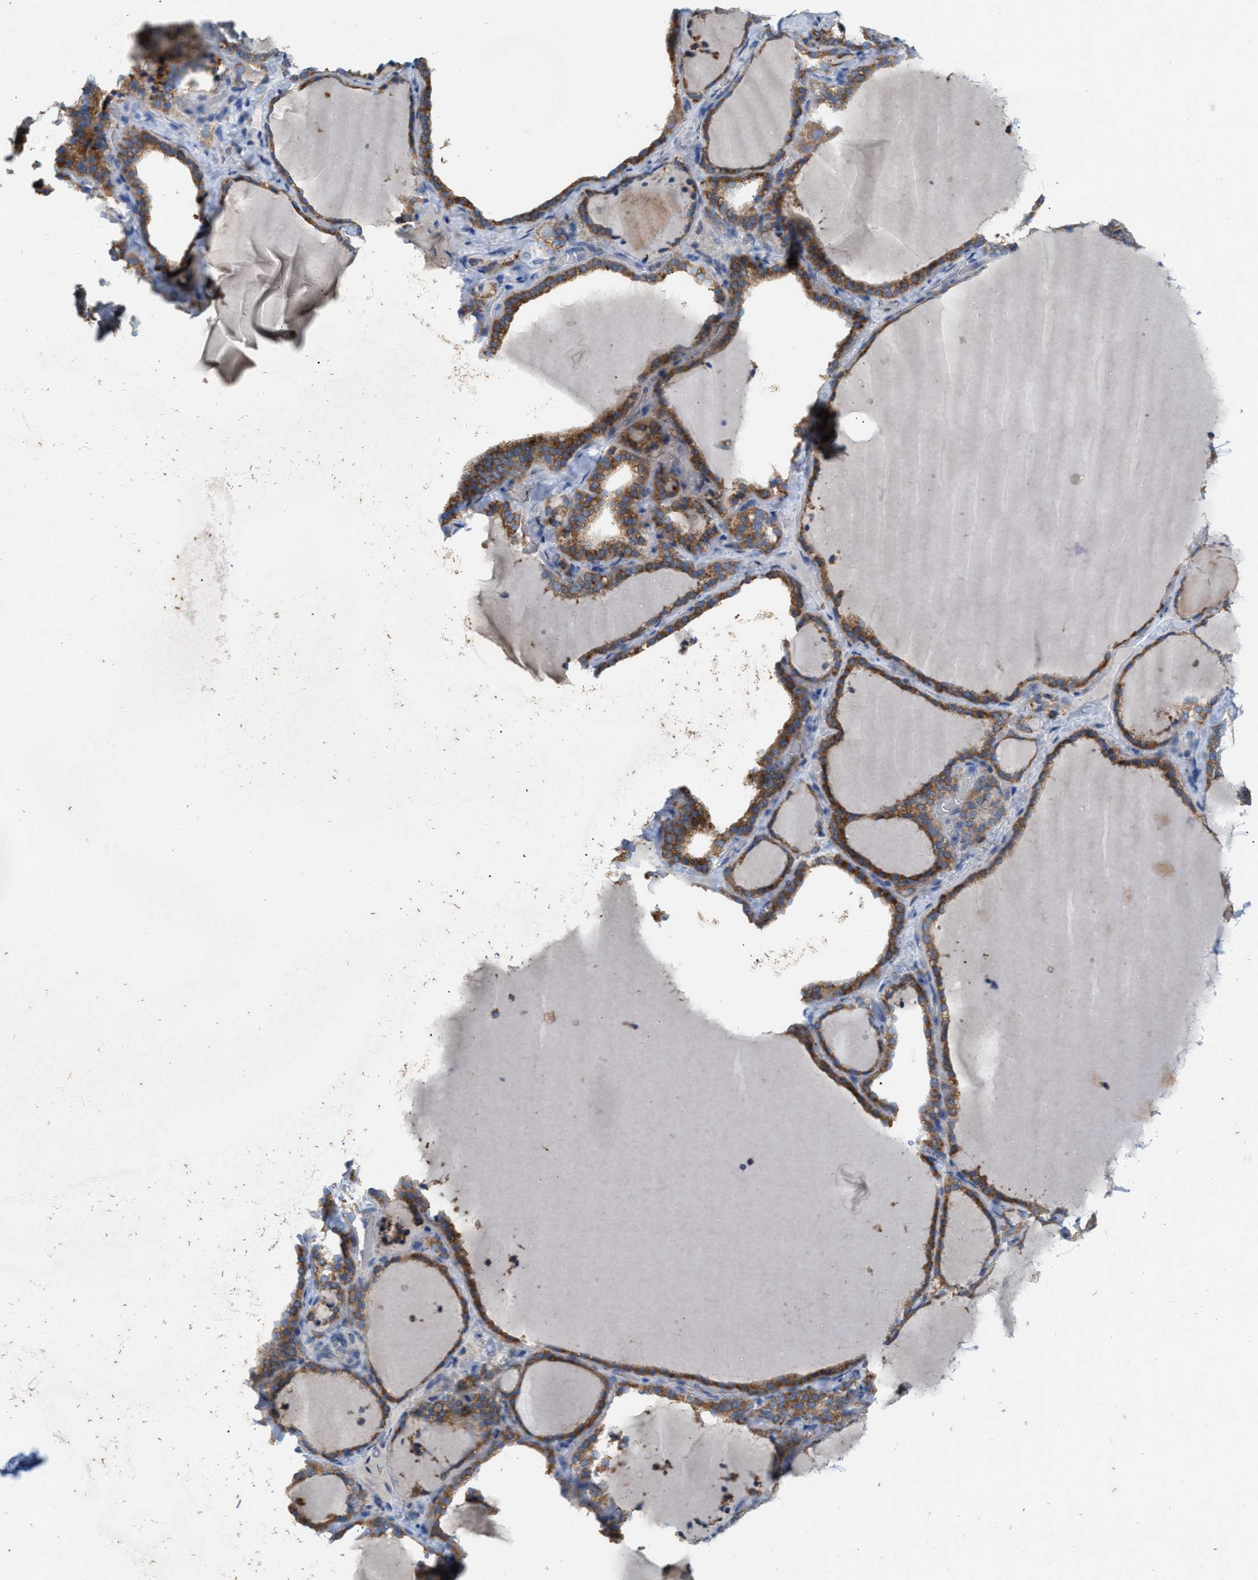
{"staining": {"intensity": "moderate", "quantity": ">75%", "location": "cytoplasmic/membranous"}, "tissue": "thyroid gland", "cell_type": "Glandular cells", "image_type": "normal", "snomed": [{"axis": "morphology", "description": "Normal tissue, NOS"}, {"axis": "topography", "description": "Thyroid gland"}], "caption": "Thyroid gland stained with immunohistochemistry shows moderate cytoplasmic/membranous expression in about >75% of glandular cells.", "gene": "DYNC2I1", "patient": {"sex": "female", "age": 22}}